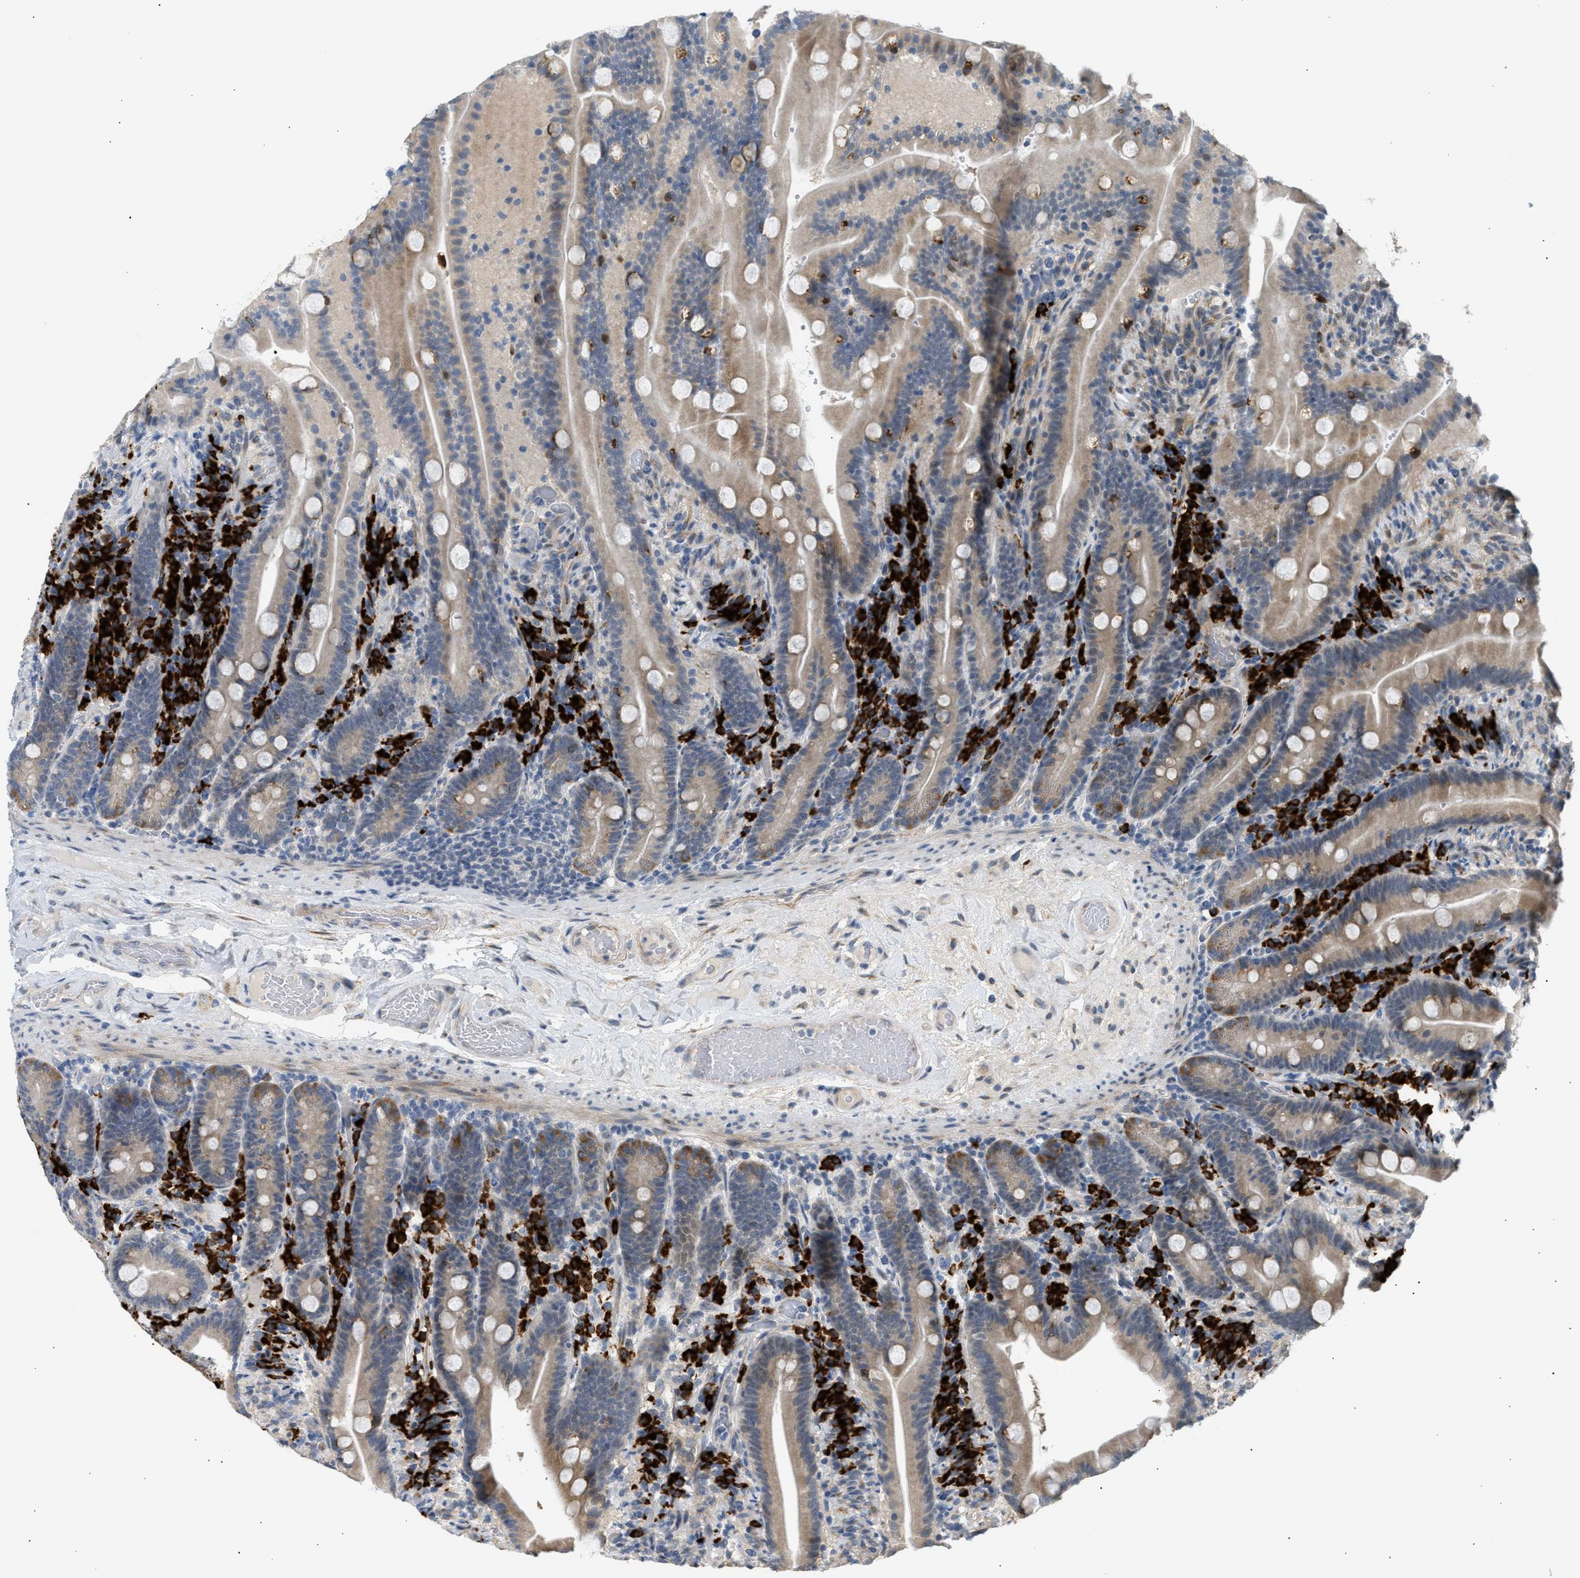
{"staining": {"intensity": "moderate", "quantity": "<25%", "location": "cytoplasmic/membranous"}, "tissue": "duodenum", "cell_type": "Glandular cells", "image_type": "normal", "snomed": [{"axis": "morphology", "description": "Normal tissue, NOS"}, {"axis": "topography", "description": "Duodenum"}], "caption": "Immunohistochemistry (IHC) (DAB (3,3'-diaminobenzidine)) staining of benign human duodenum demonstrates moderate cytoplasmic/membranous protein expression in about <25% of glandular cells.", "gene": "KCNC2", "patient": {"sex": "male", "age": 54}}